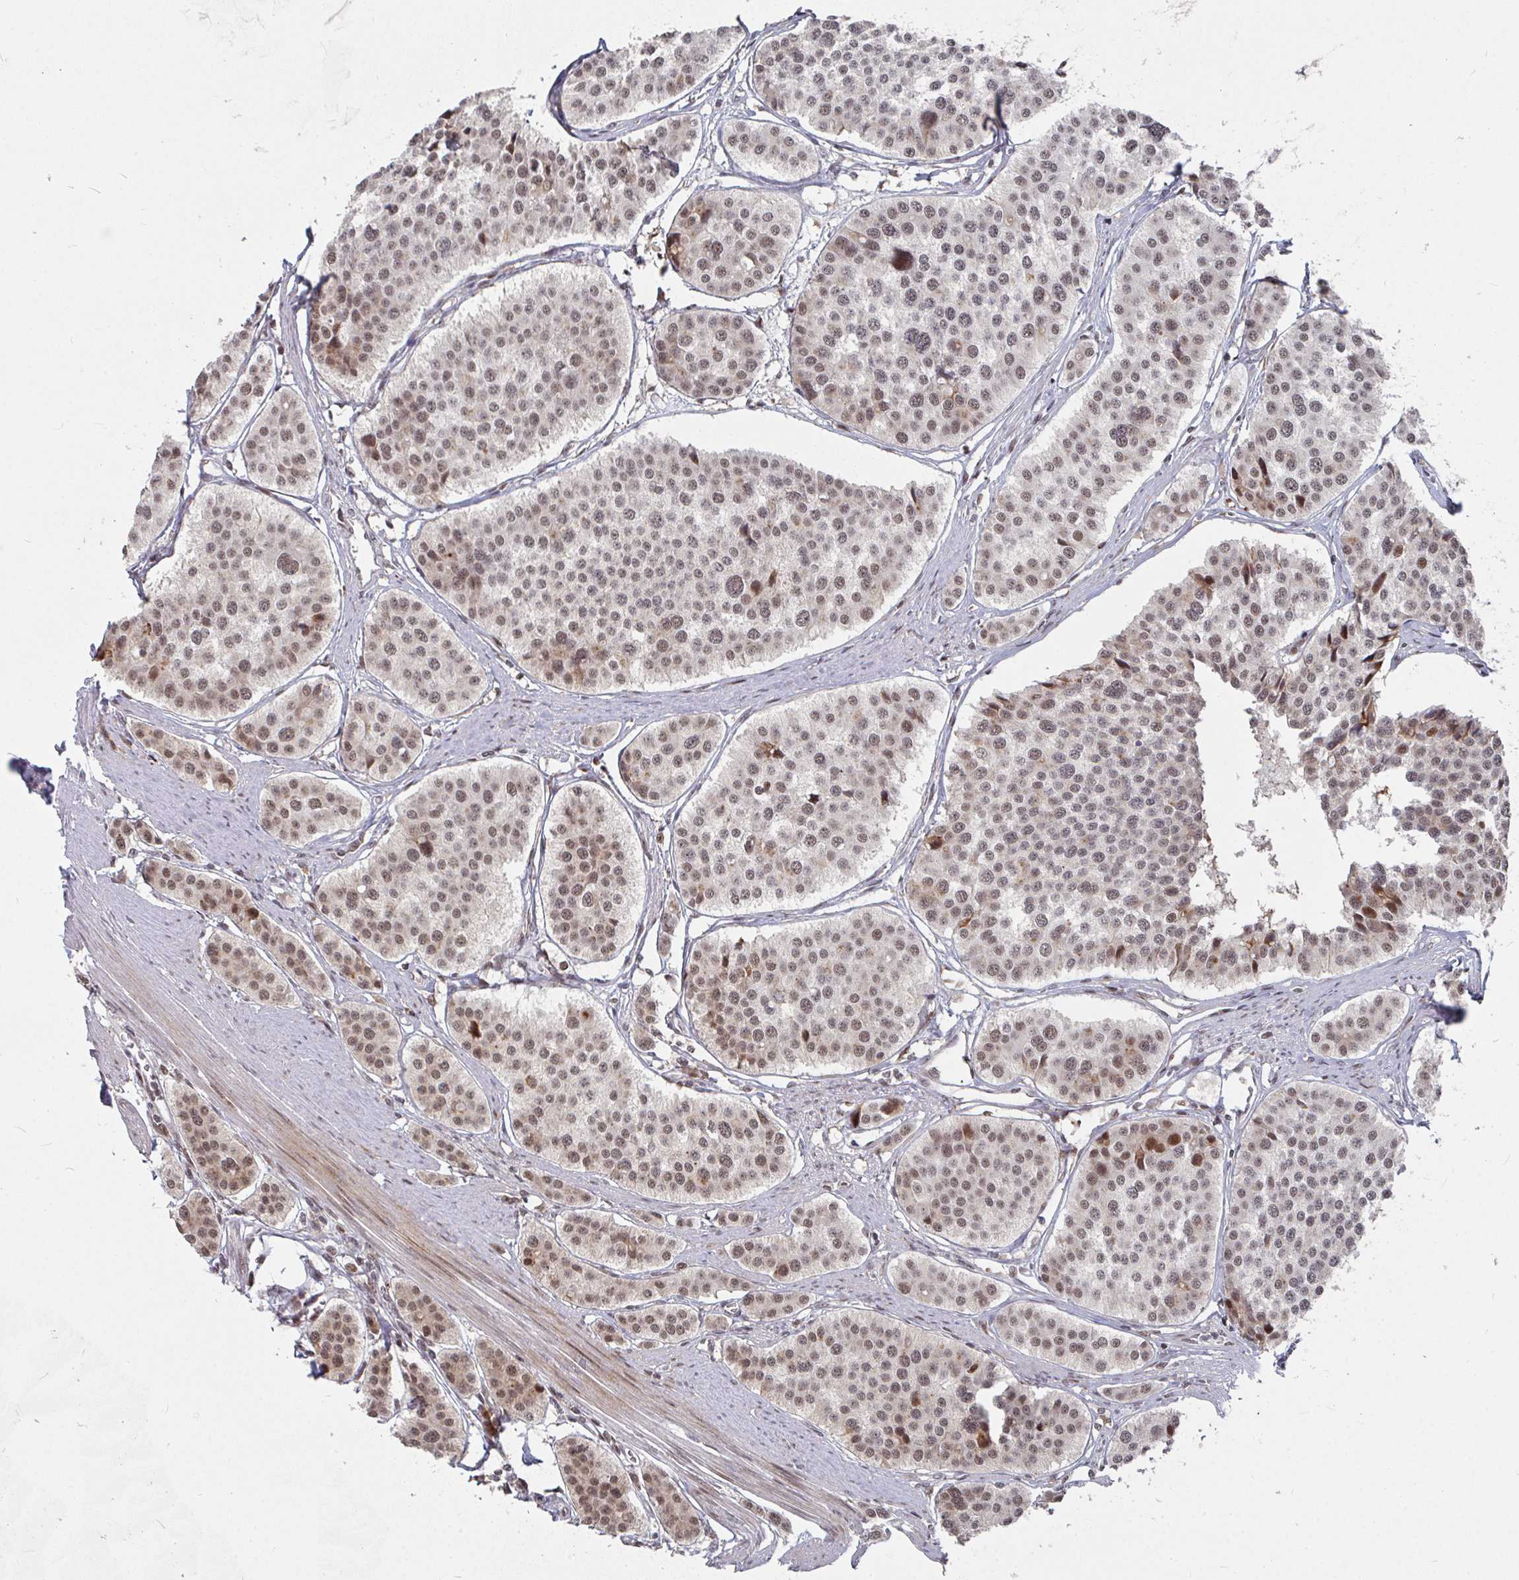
{"staining": {"intensity": "moderate", "quantity": ">75%", "location": "nuclear"}, "tissue": "carcinoid", "cell_type": "Tumor cells", "image_type": "cancer", "snomed": [{"axis": "morphology", "description": "Carcinoid, malignant, NOS"}, {"axis": "topography", "description": "Small intestine"}], "caption": "Protein expression by immunohistochemistry exhibits moderate nuclear expression in approximately >75% of tumor cells in carcinoid.", "gene": "RBBP5", "patient": {"sex": "male", "age": 60}}